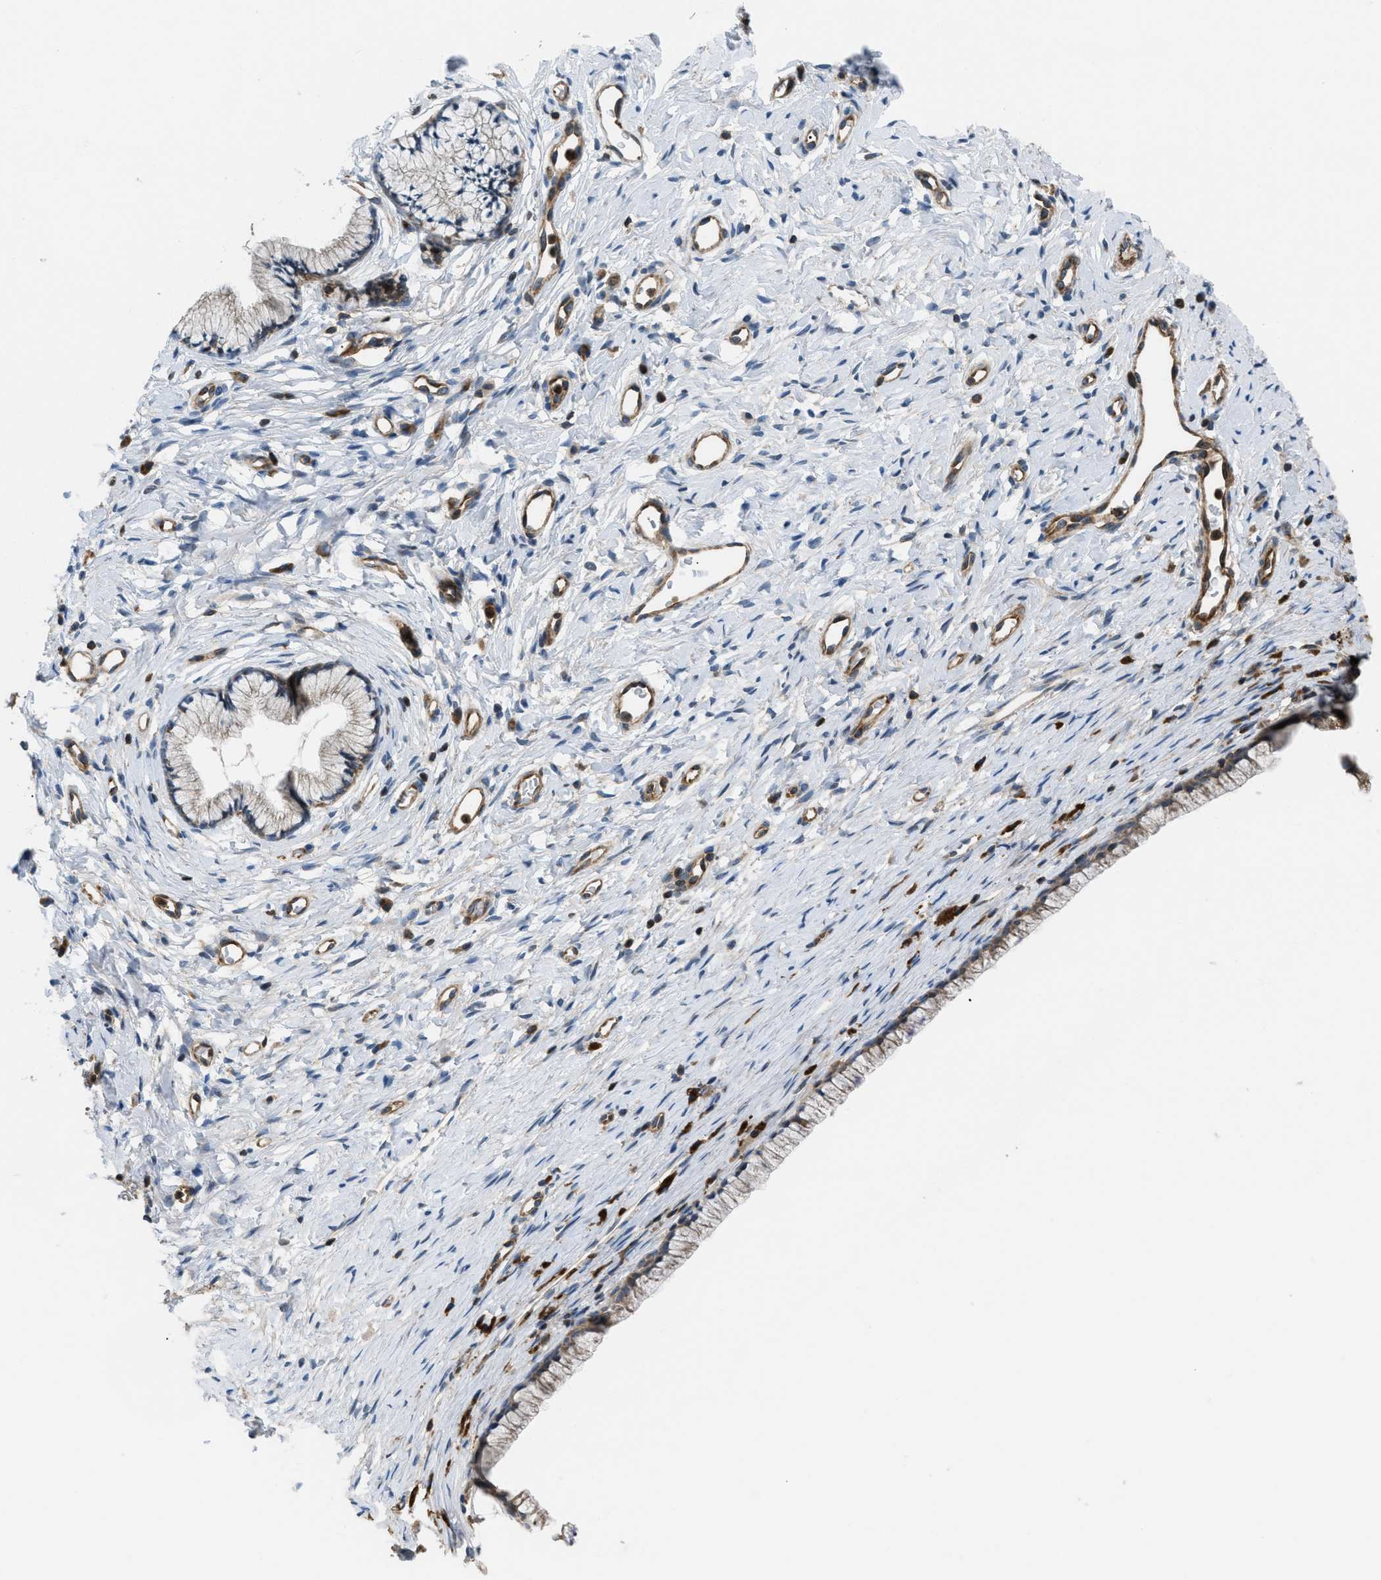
{"staining": {"intensity": "weak", "quantity": ">75%", "location": "cytoplasmic/membranous"}, "tissue": "cervix", "cell_type": "Glandular cells", "image_type": "normal", "snomed": [{"axis": "morphology", "description": "Normal tissue, NOS"}, {"axis": "topography", "description": "Cervix"}], "caption": "IHC of benign cervix reveals low levels of weak cytoplasmic/membranous positivity in approximately >75% of glandular cells.", "gene": "ATP2A3", "patient": {"sex": "female", "age": 77}}